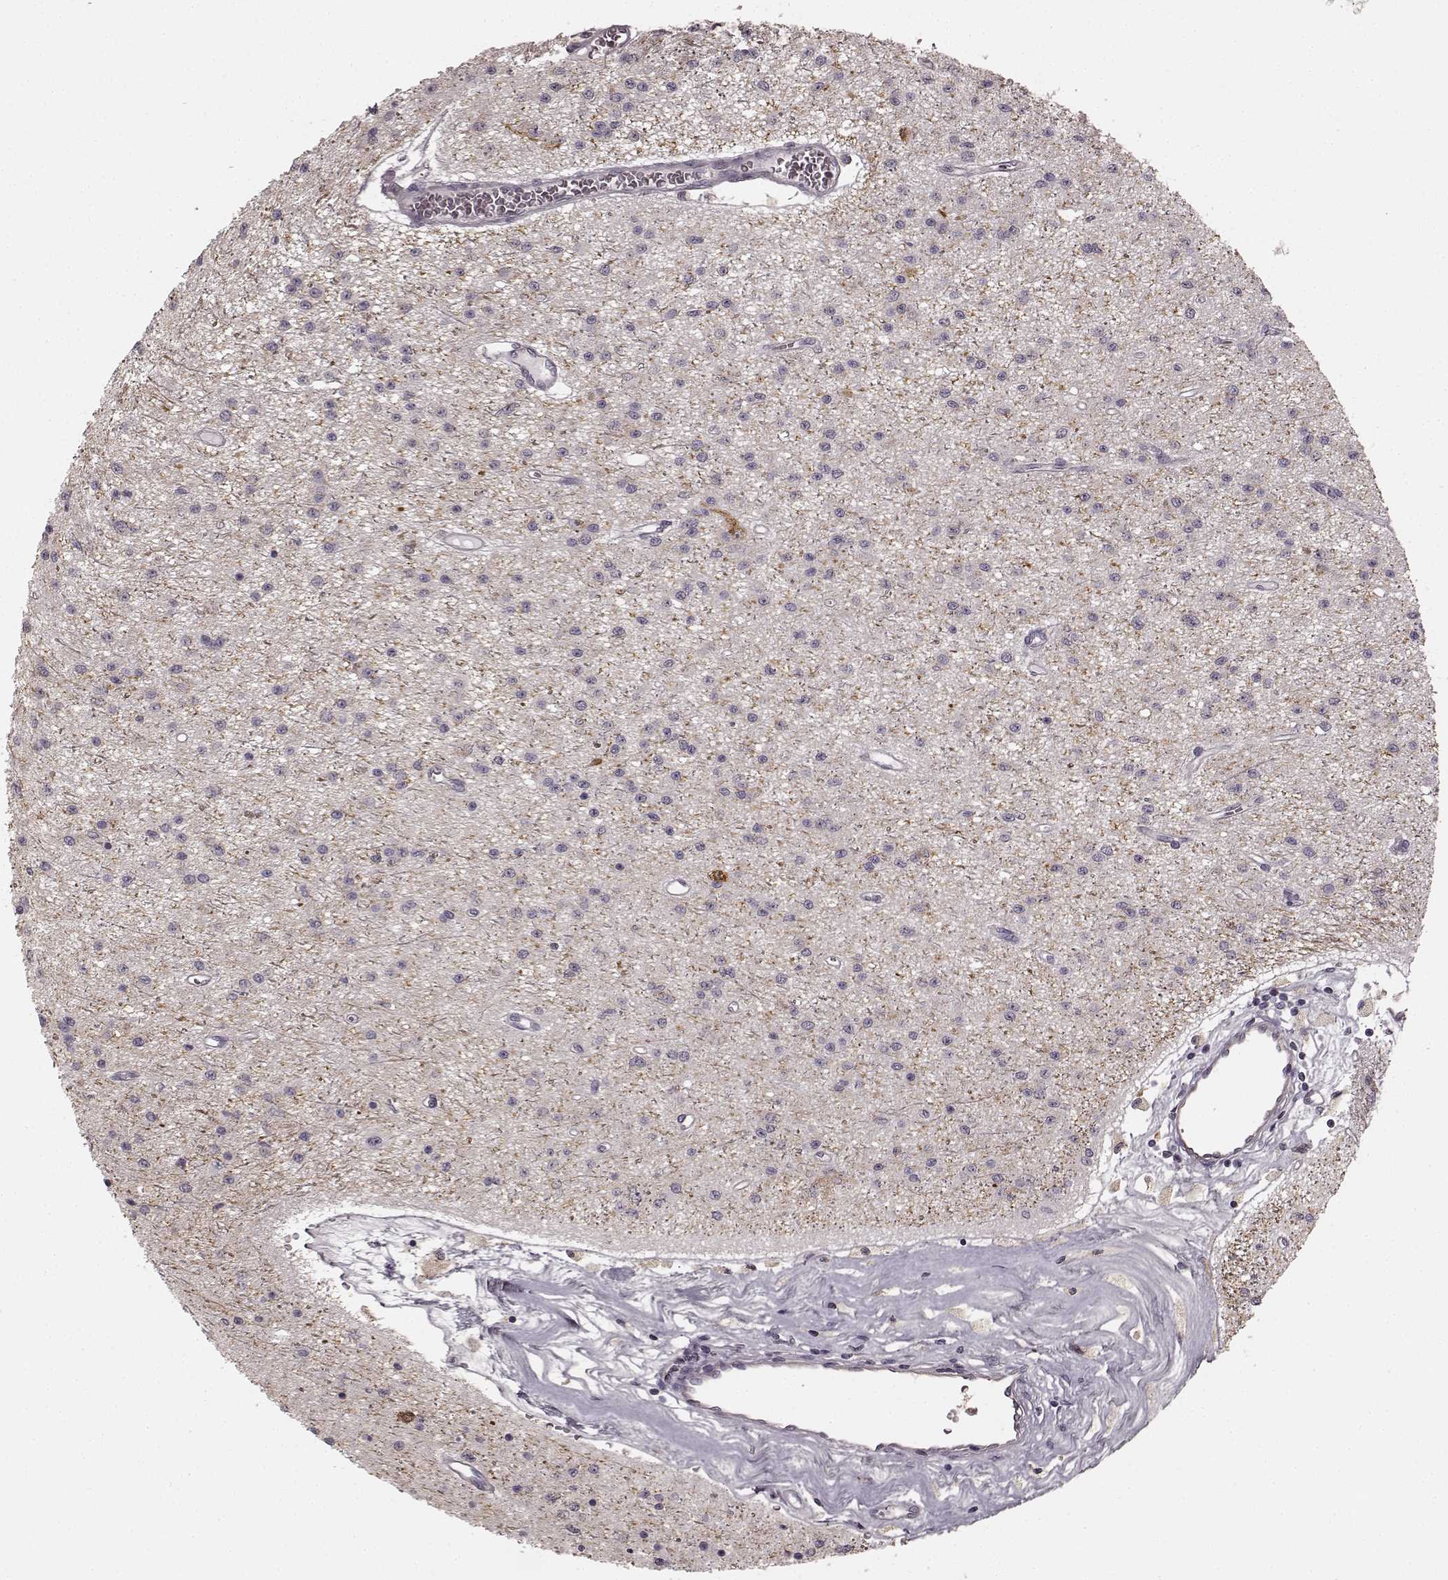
{"staining": {"intensity": "negative", "quantity": "none", "location": "none"}, "tissue": "glioma", "cell_type": "Tumor cells", "image_type": "cancer", "snomed": [{"axis": "morphology", "description": "Glioma, malignant, Low grade"}, {"axis": "topography", "description": "Brain"}], "caption": "High power microscopy image of an immunohistochemistry (IHC) micrograph of glioma, revealing no significant staining in tumor cells. The staining was performed using DAB to visualize the protein expression in brown, while the nuclei were stained in blue with hematoxylin (Magnification: 20x).", "gene": "PRKCE", "patient": {"sex": "female", "age": 45}}